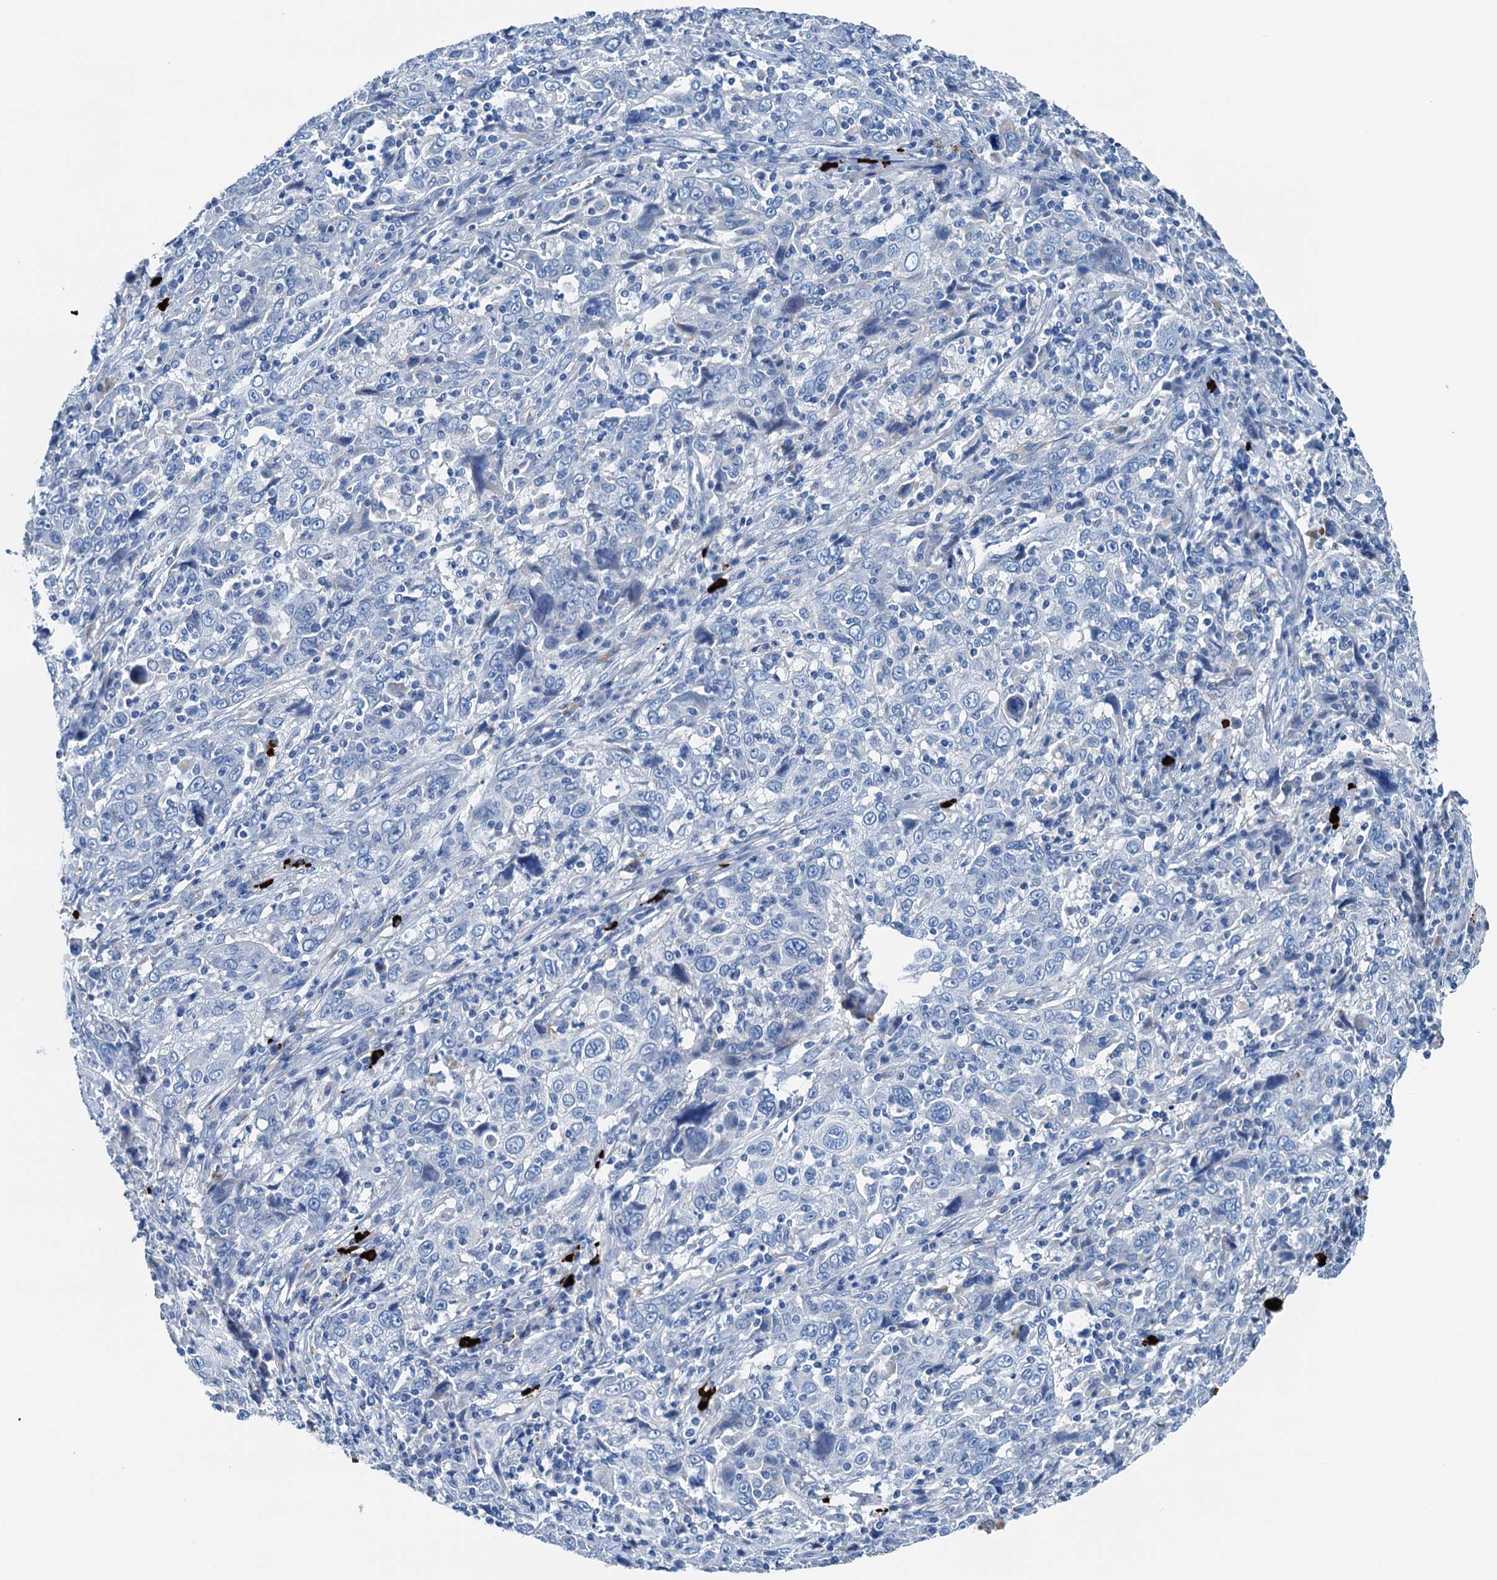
{"staining": {"intensity": "negative", "quantity": "none", "location": "none"}, "tissue": "cervical cancer", "cell_type": "Tumor cells", "image_type": "cancer", "snomed": [{"axis": "morphology", "description": "Squamous cell carcinoma, NOS"}, {"axis": "topography", "description": "Cervix"}], "caption": "Tumor cells are negative for protein expression in human squamous cell carcinoma (cervical). (DAB (3,3'-diaminobenzidine) immunohistochemistry (IHC) visualized using brightfield microscopy, high magnification).", "gene": "C1QTNF4", "patient": {"sex": "female", "age": 46}}